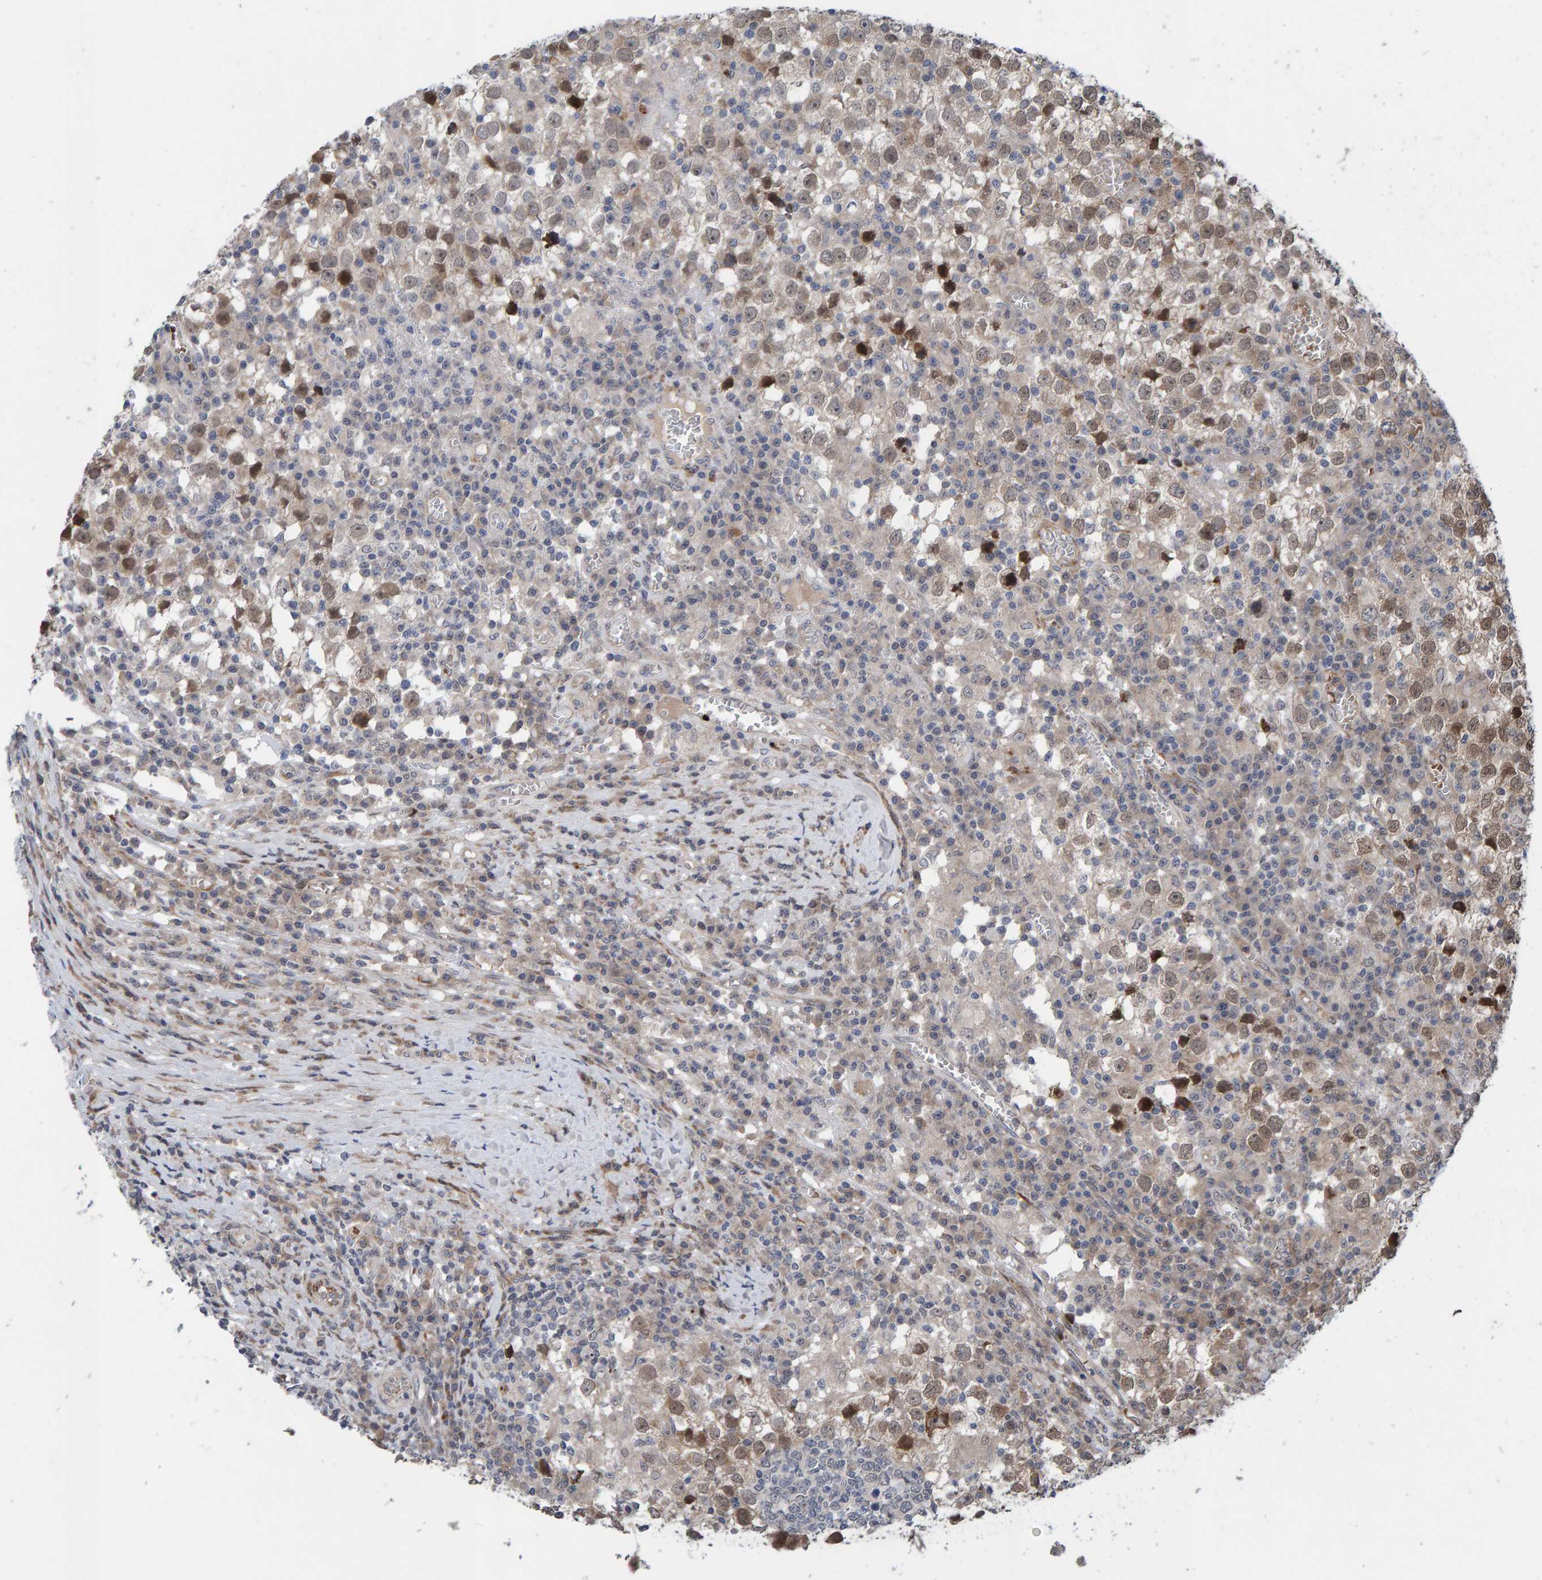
{"staining": {"intensity": "weak", "quantity": "25%-75%", "location": "nuclear"}, "tissue": "testis cancer", "cell_type": "Tumor cells", "image_type": "cancer", "snomed": [{"axis": "morphology", "description": "Seminoma, NOS"}, {"axis": "topography", "description": "Testis"}], "caption": "DAB (3,3'-diaminobenzidine) immunohistochemical staining of human seminoma (testis) shows weak nuclear protein positivity in approximately 25%-75% of tumor cells.", "gene": "MFSD6L", "patient": {"sex": "male", "age": 65}}